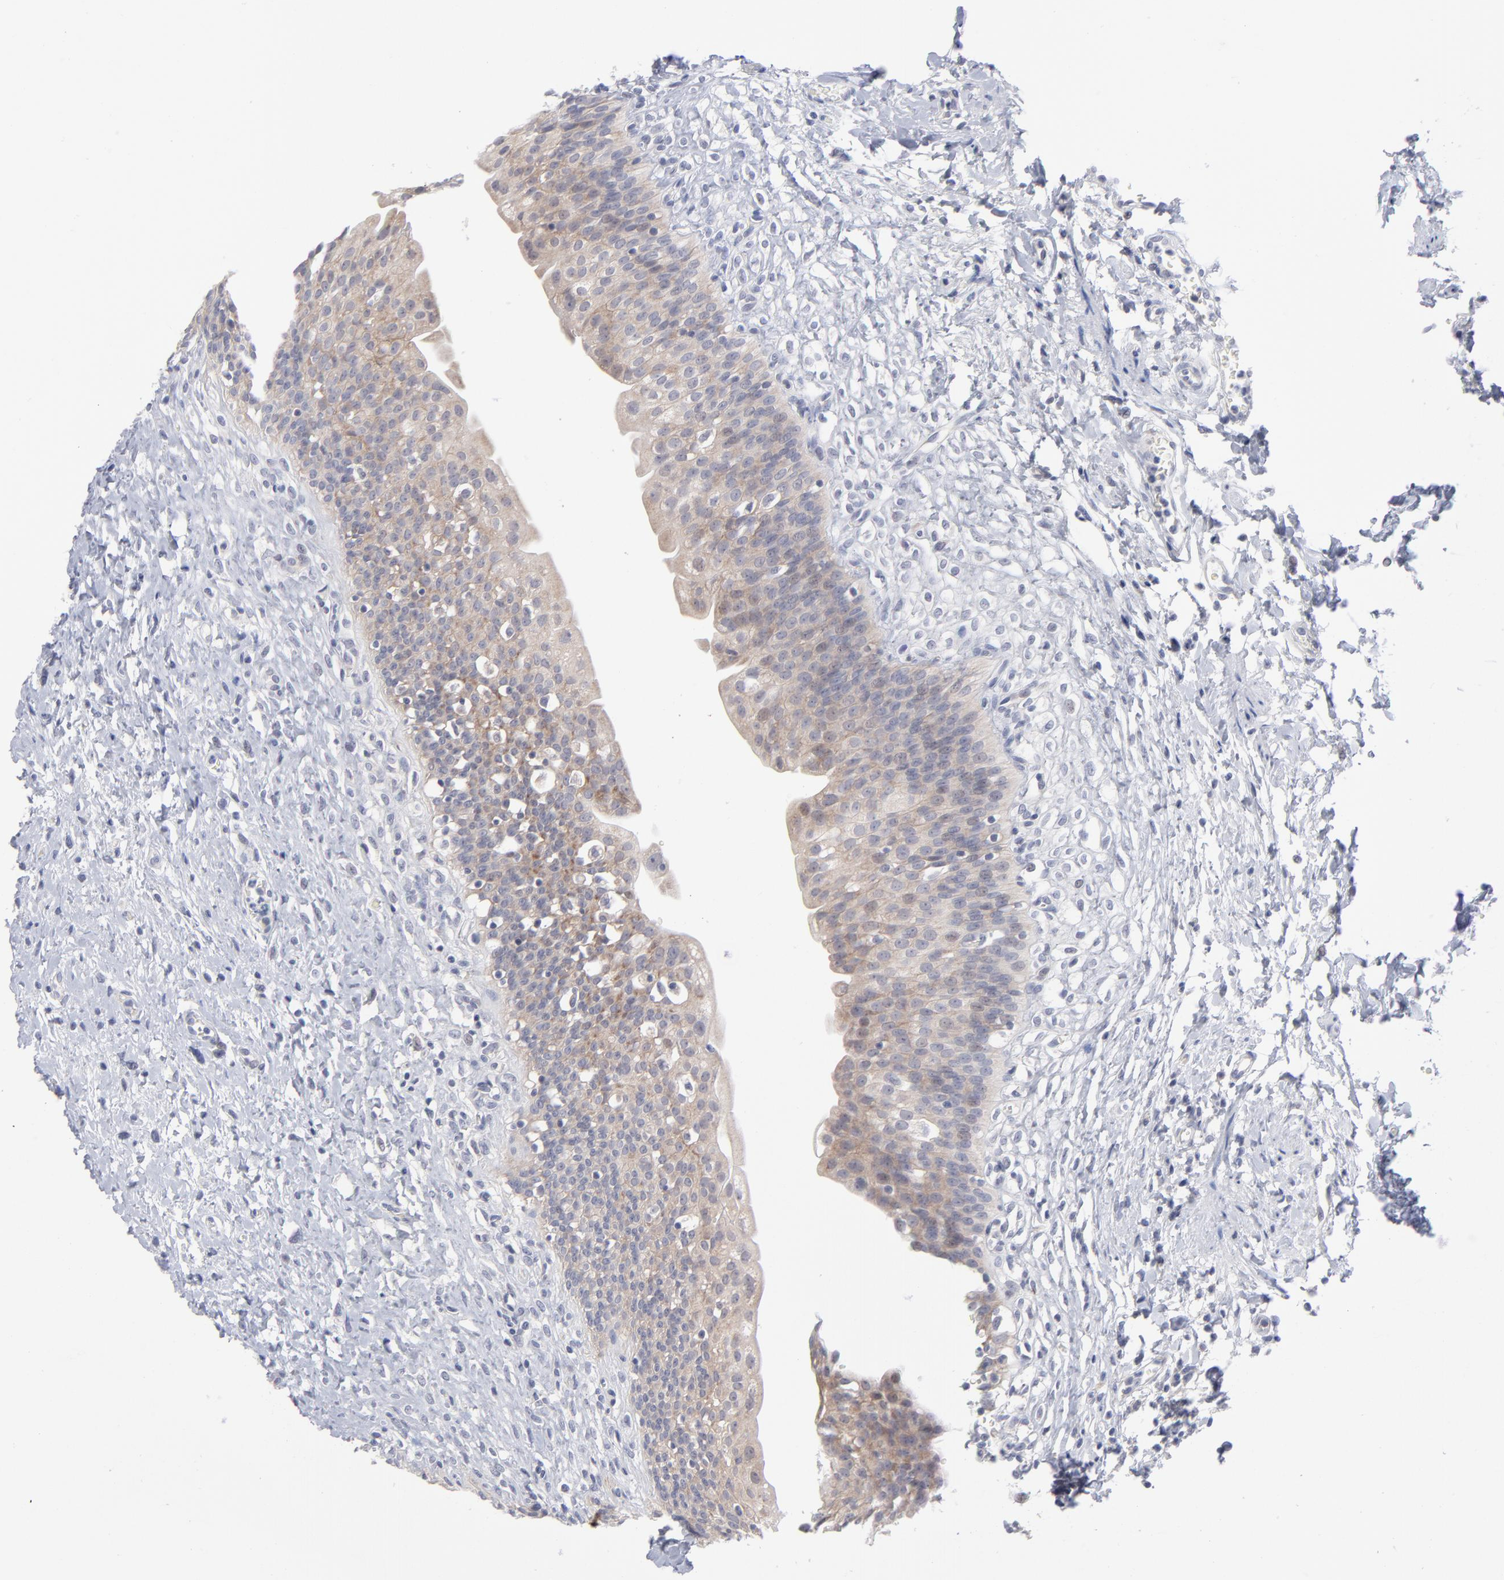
{"staining": {"intensity": "weak", "quantity": ">75%", "location": "cytoplasmic/membranous"}, "tissue": "urinary bladder", "cell_type": "Urothelial cells", "image_type": "normal", "snomed": [{"axis": "morphology", "description": "Normal tissue, NOS"}, {"axis": "topography", "description": "Urinary bladder"}], "caption": "Immunohistochemistry (DAB) staining of normal urinary bladder demonstrates weak cytoplasmic/membranous protein staining in approximately >75% of urothelial cells.", "gene": "RPS24", "patient": {"sex": "female", "age": 80}}